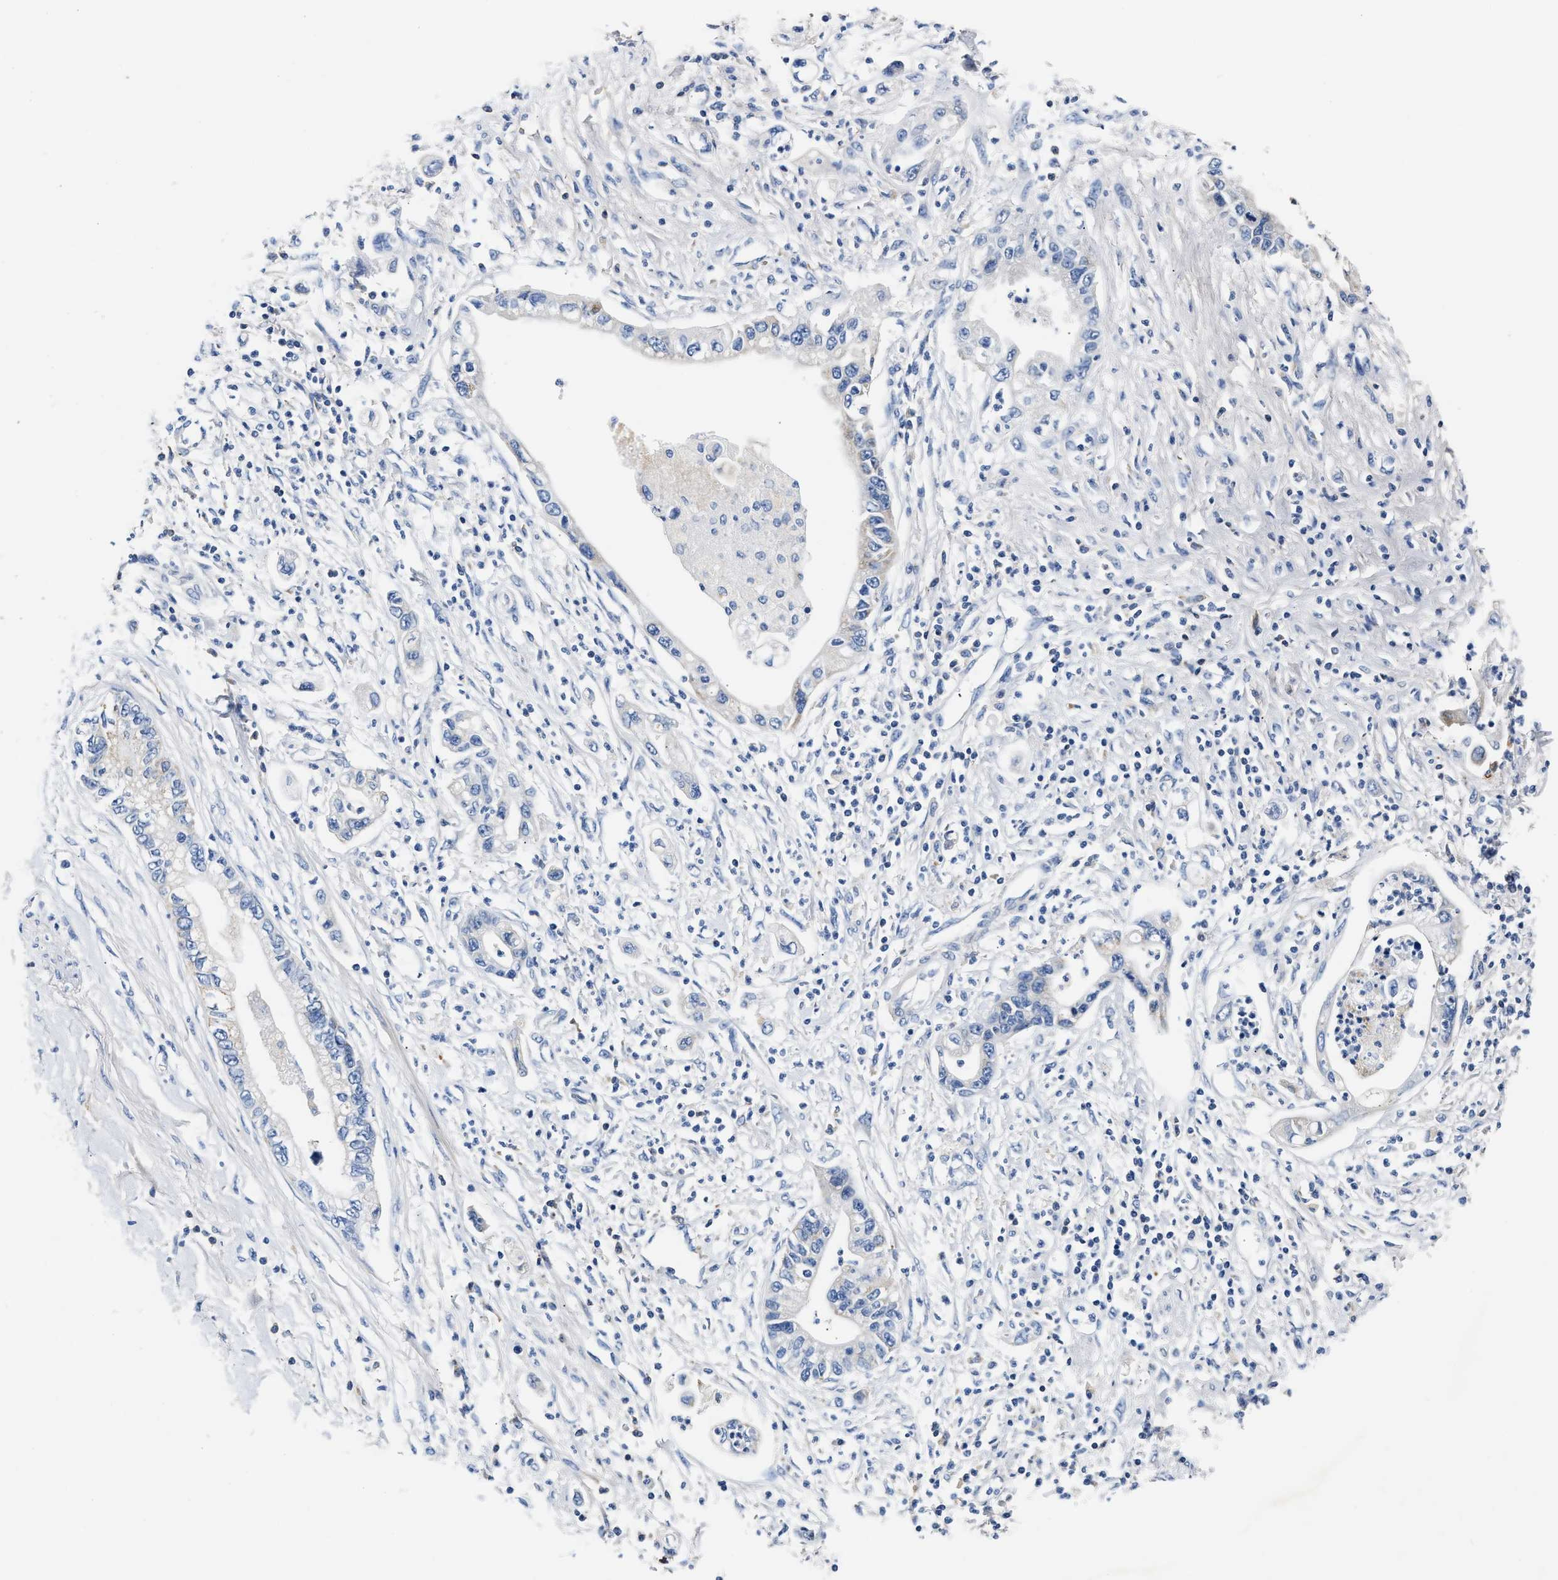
{"staining": {"intensity": "moderate", "quantity": "25%-75%", "location": "cytoplasmic/membranous"}, "tissue": "pancreatic cancer", "cell_type": "Tumor cells", "image_type": "cancer", "snomed": [{"axis": "morphology", "description": "Adenocarcinoma, NOS"}, {"axis": "topography", "description": "Pancreas"}], "caption": "This micrograph displays IHC staining of human pancreatic cancer, with medium moderate cytoplasmic/membranous positivity in approximately 25%-75% of tumor cells.", "gene": "TUT7", "patient": {"sex": "male", "age": 56}}